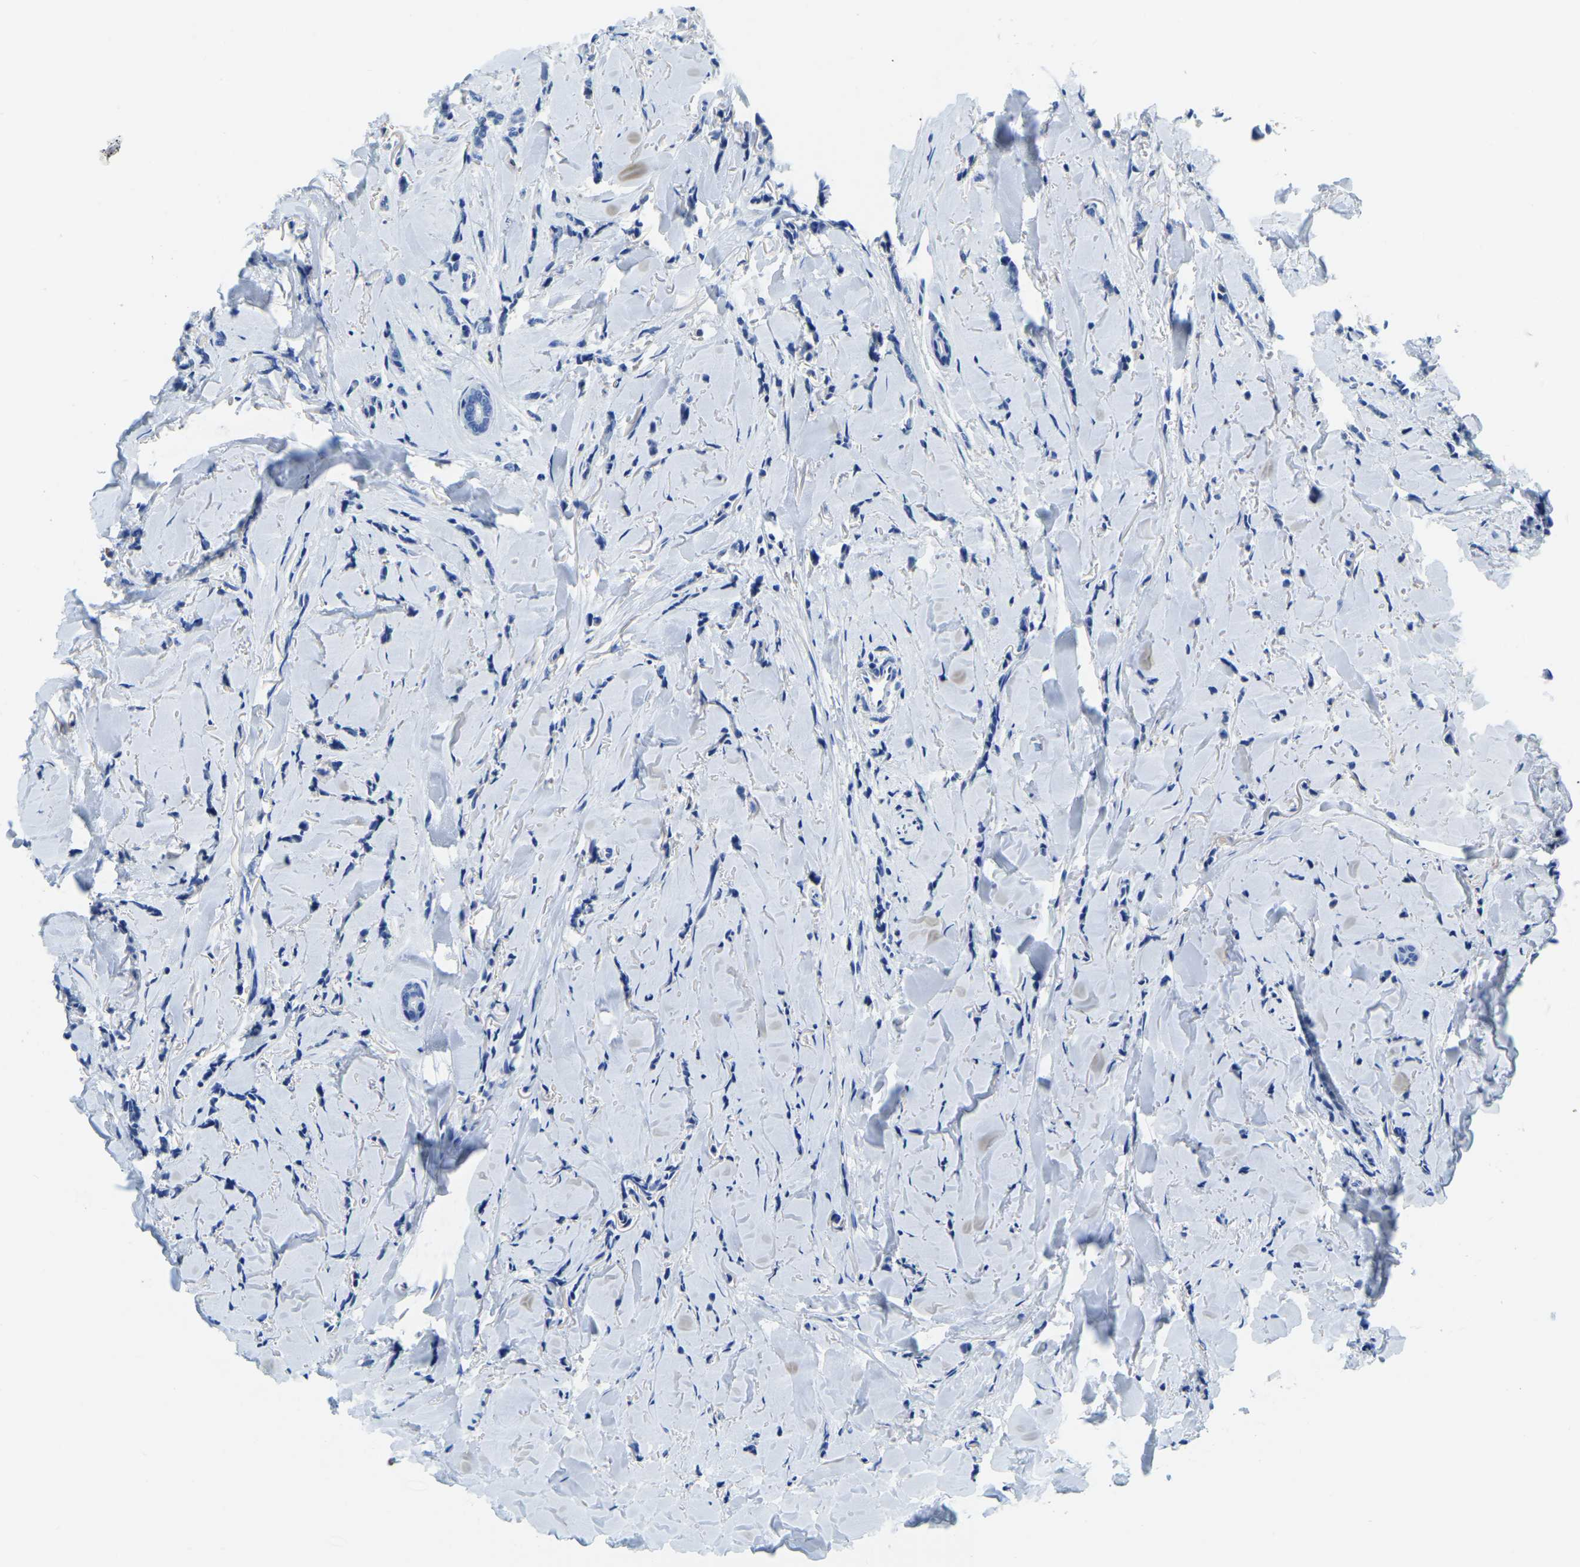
{"staining": {"intensity": "negative", "quantity": "none", "location": "none"}, "tissue": "breast cancer", "cell_type": "Tumor cells", "image_type": "cancer", "snomed": [{"axis": "morphology", "description": "Lobular carcinoma"}, {"axis": "topography", "description": "Skin"}, {"axis": "topography", "description": "Breast"}], "caption": "DAB (3,3'-diaminobenzidine) immunohistochemical staining of lobular carcinoma (breast) shows no significant positivity in tumor cells. (DAB immunohistochemistry with hematoxylin counter stain).", "gene": "ZDHHC13", "patient": {"sex": "female", "age": 46}}